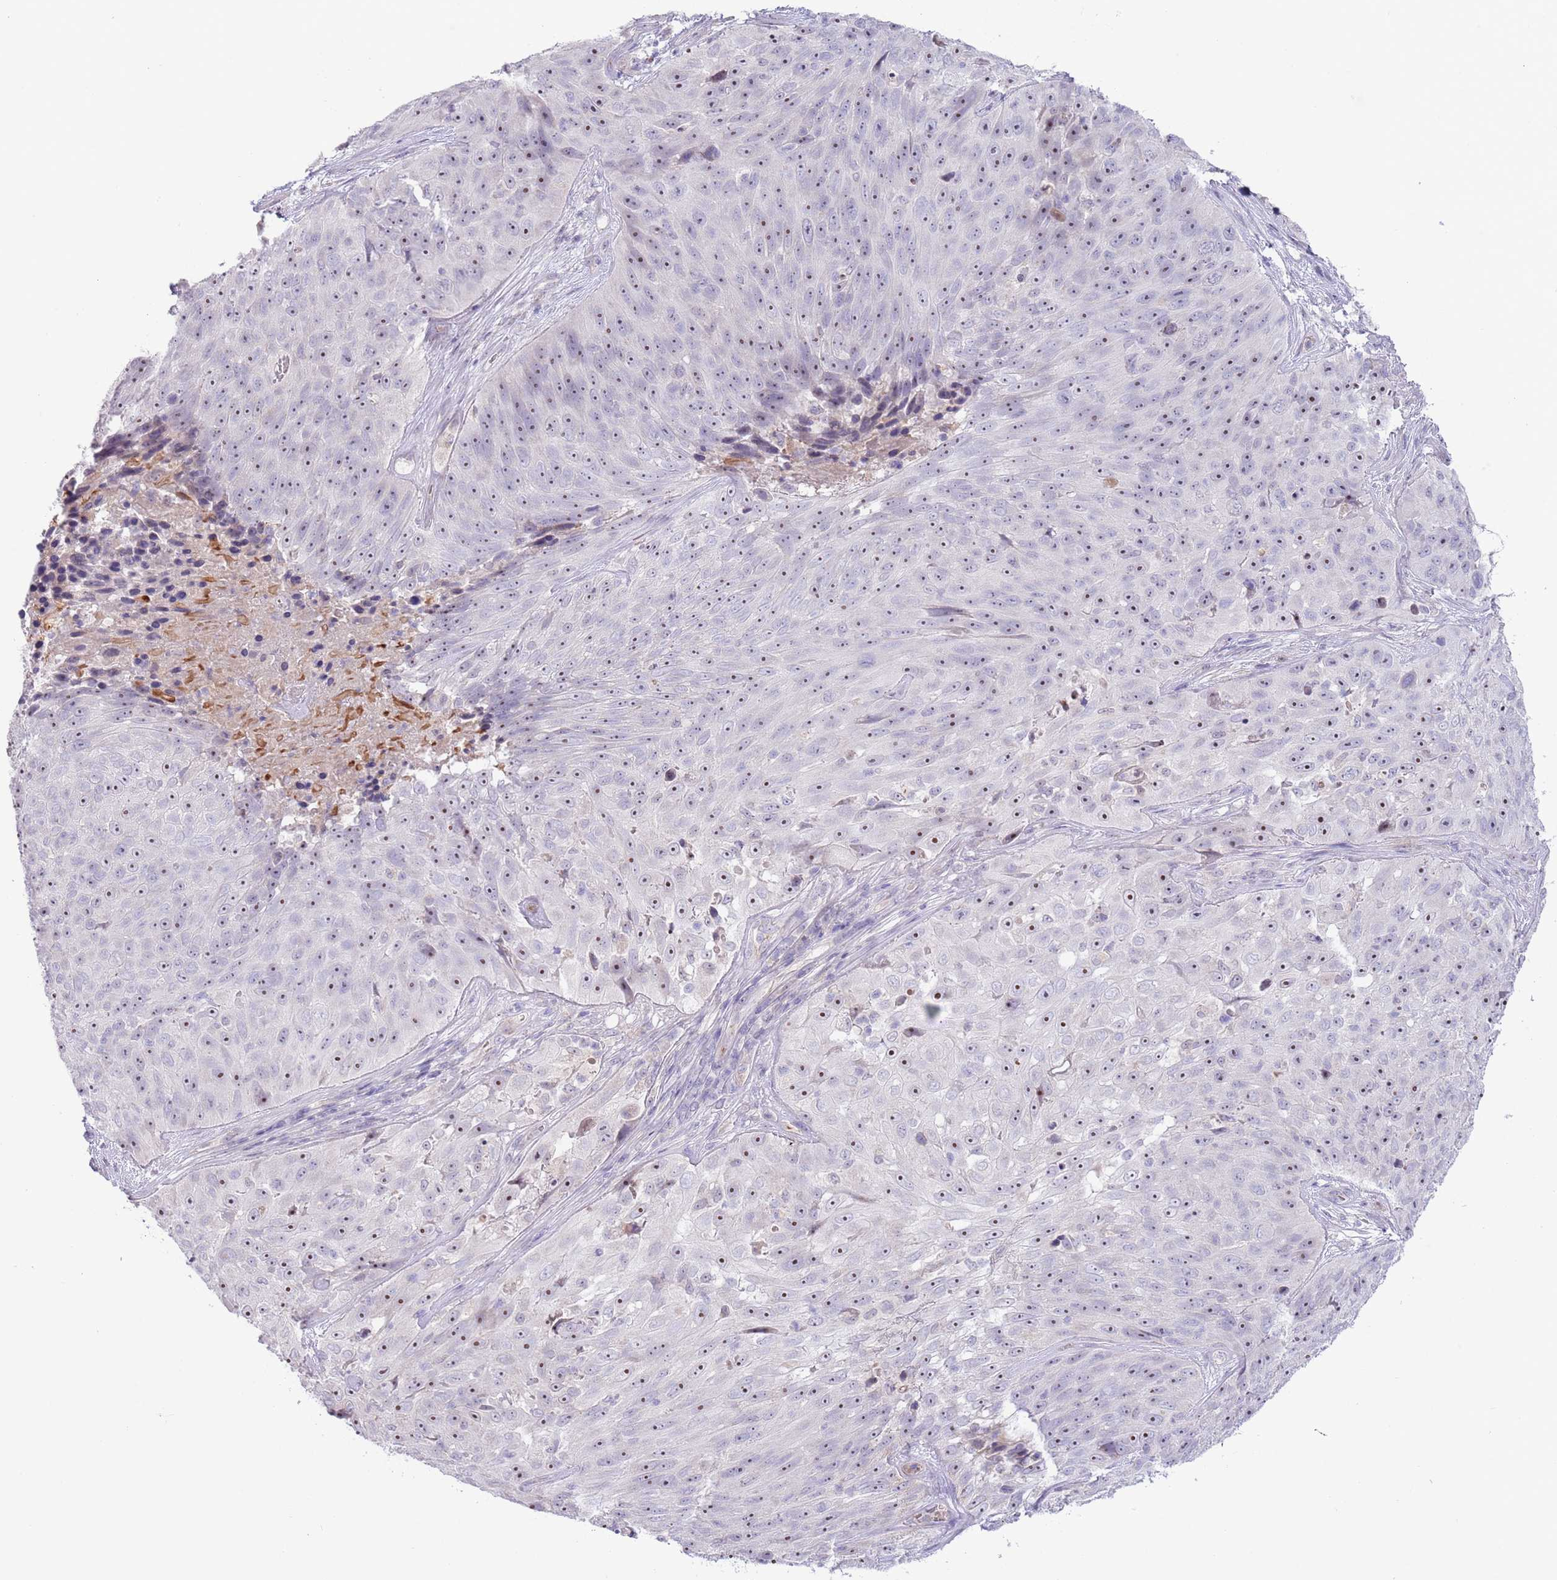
{"staining": {"intensity": "moderate", "quantity": ">75%", "location": "nuclear"}, "tissue": "skin cancer", "cell_type": "Tumor cells", "image_type": "cancer", "snomed": [{"axis": "morphology", "description": "Squamous cell carcinoma, NOS"}, {"axis": "topography", "description": "Skin"}], "caption": "Immunohistochemistry photomicrograph of neoplastic tissue: human squamous cell carcinoma (skin) stained using immunohistochemistry (IHC) demonstrates medium levels of moderate protein expression localized specifically in the nuclear of tumor cells, appearing as a nuclear brown color.", "gene": "AP1S2", "patient": {"sex": "female", "age": 87}}